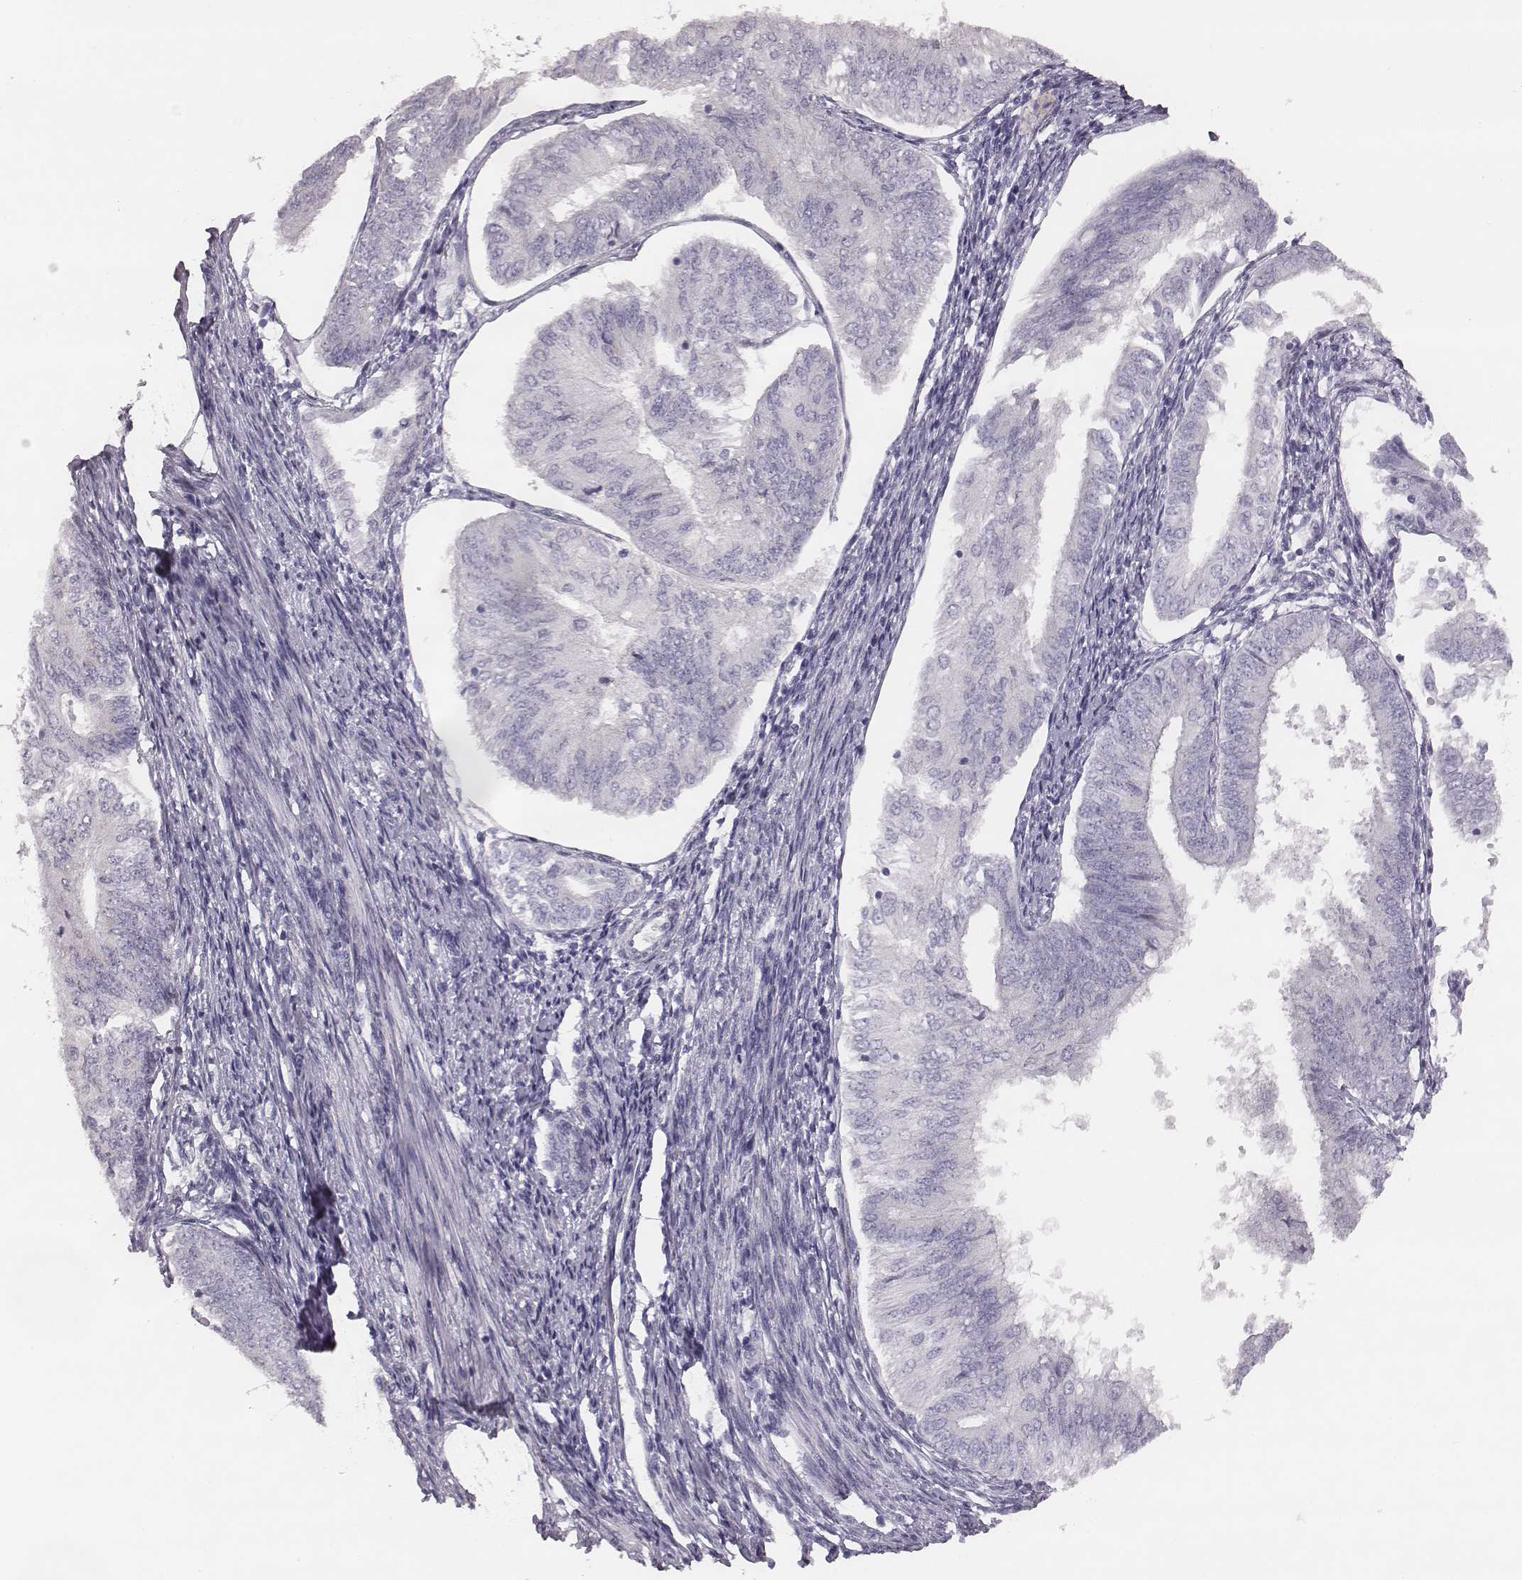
{"staining": {"intensity": "negative", "quantity": "none", "location": "none"}, "tissue": "endometrial cancer", "cell_type": "Tumor cells", "image_type": "cancer", "snomed": [{"axis": "morphology", "description": "Adenocarcinoma, NOS"}, {"axis": "topography", "description": "Endometrium"}], "caption": "An image of endometrial adenocarcinoma stained for a protein displays no brown staining in tumor cells. (Immunohistochemistry (ihc), brightfield microscopy, high magnification).", "gene": "KCNJ12", "patient": {"sex": "female", "age": 58}}